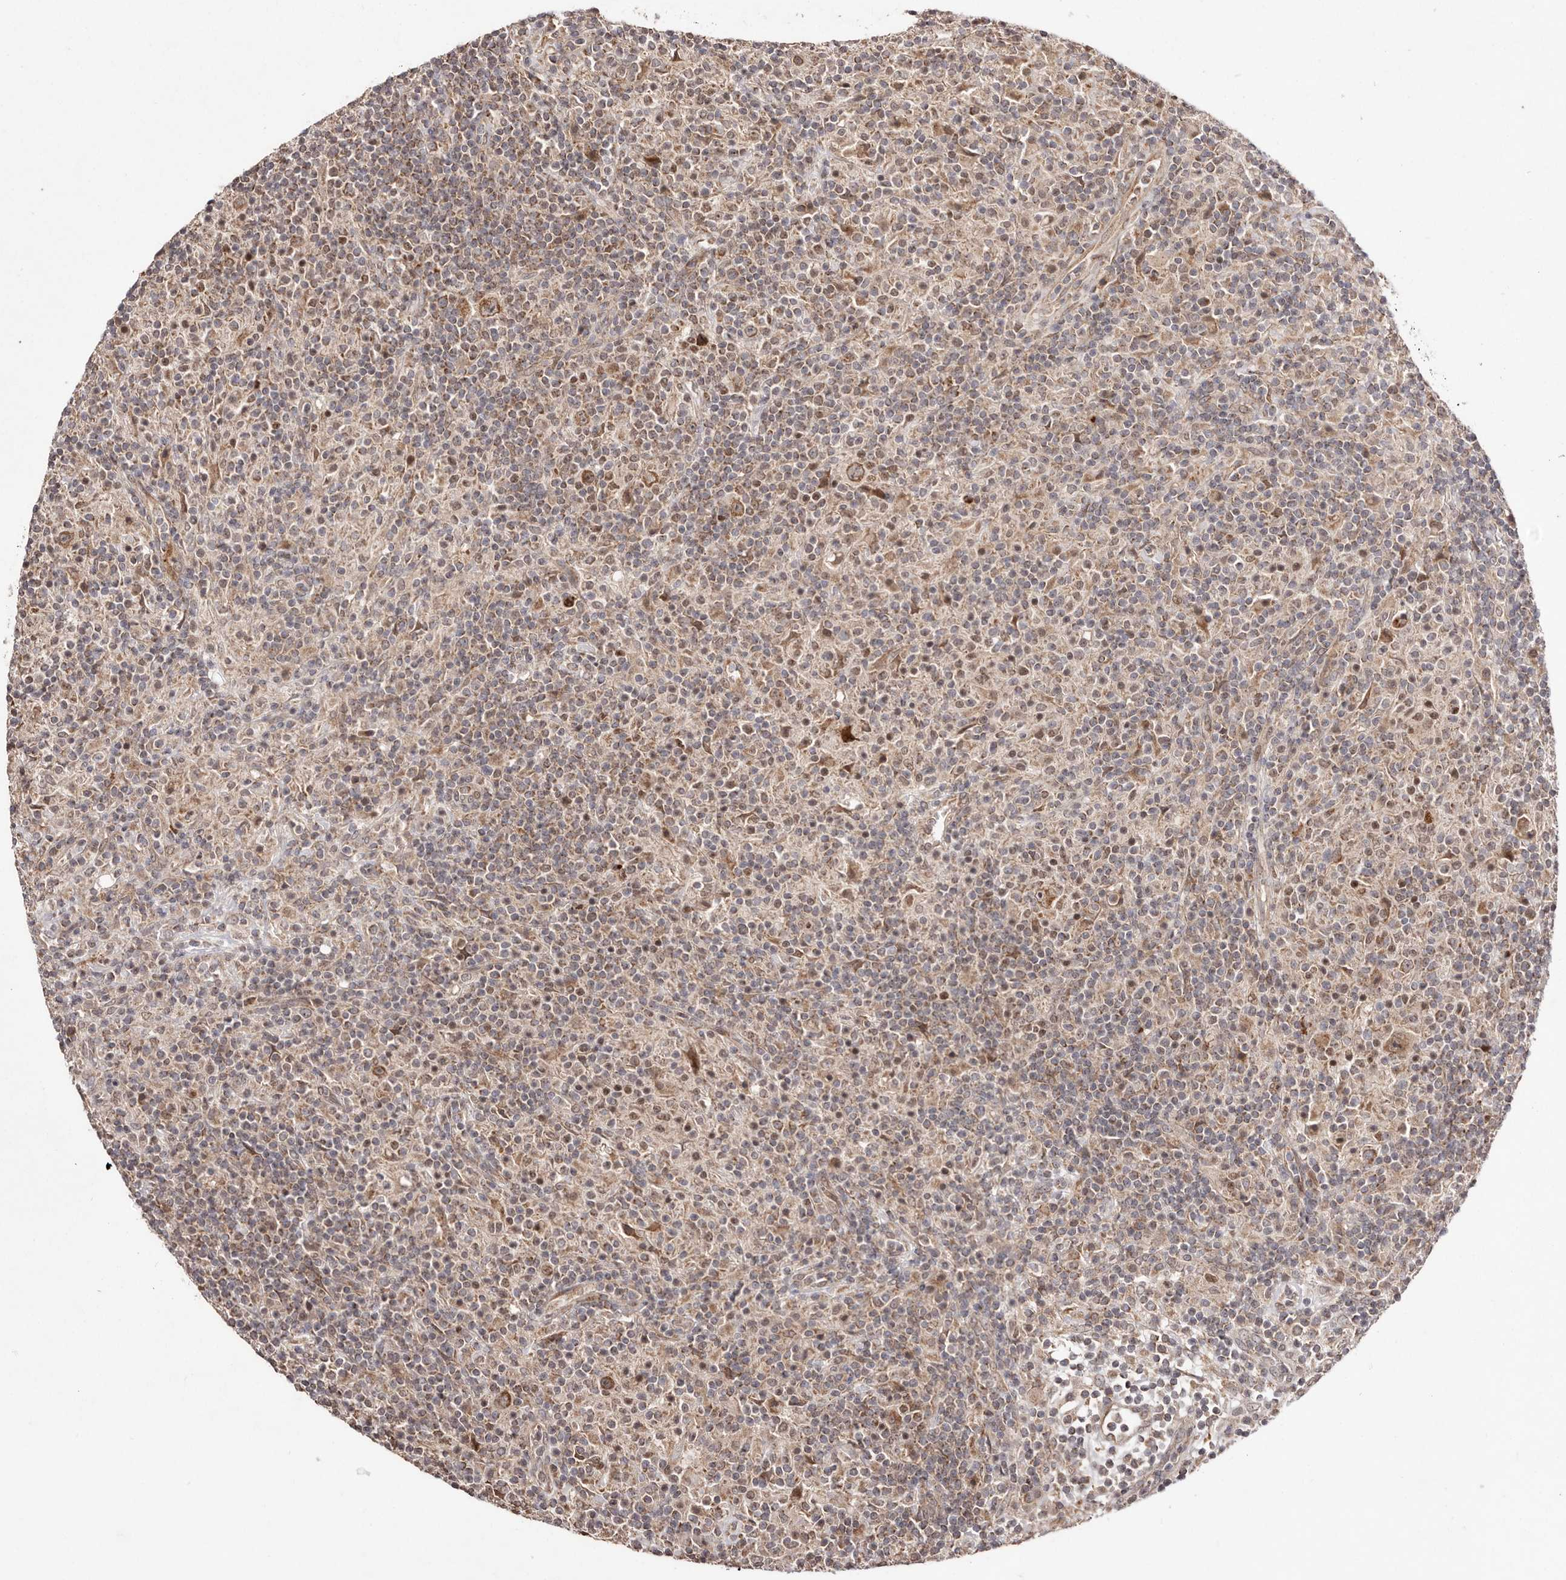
{"staining": {"intensity": "moderate", "quantity": ">75%", "location": "cytoplasmic/membranous"}, "tissue": "lymphoma", "cell_type": "Tumor cells", "image_type": "cancer", "snomed": [{"axis": "morphology", "description": "Hodgkin's disease, NOS"}, {"axis": "topography", "description": "Lymph node"}], "caption": "Lymphoma stained with DAB (3,3'-diaminobenzidine) immunohistochemistry (IHC) demonstrates medium levels of moderate cytoplasmic/membranous positivity in approximately >75% of tumor cells. (DAB (3,3'-diaminobenzidine) IHC, brown staining for protein, blue staining for nuclei).", "gene": "EGR3", "patient": {"sex": "male", "age": 70}}